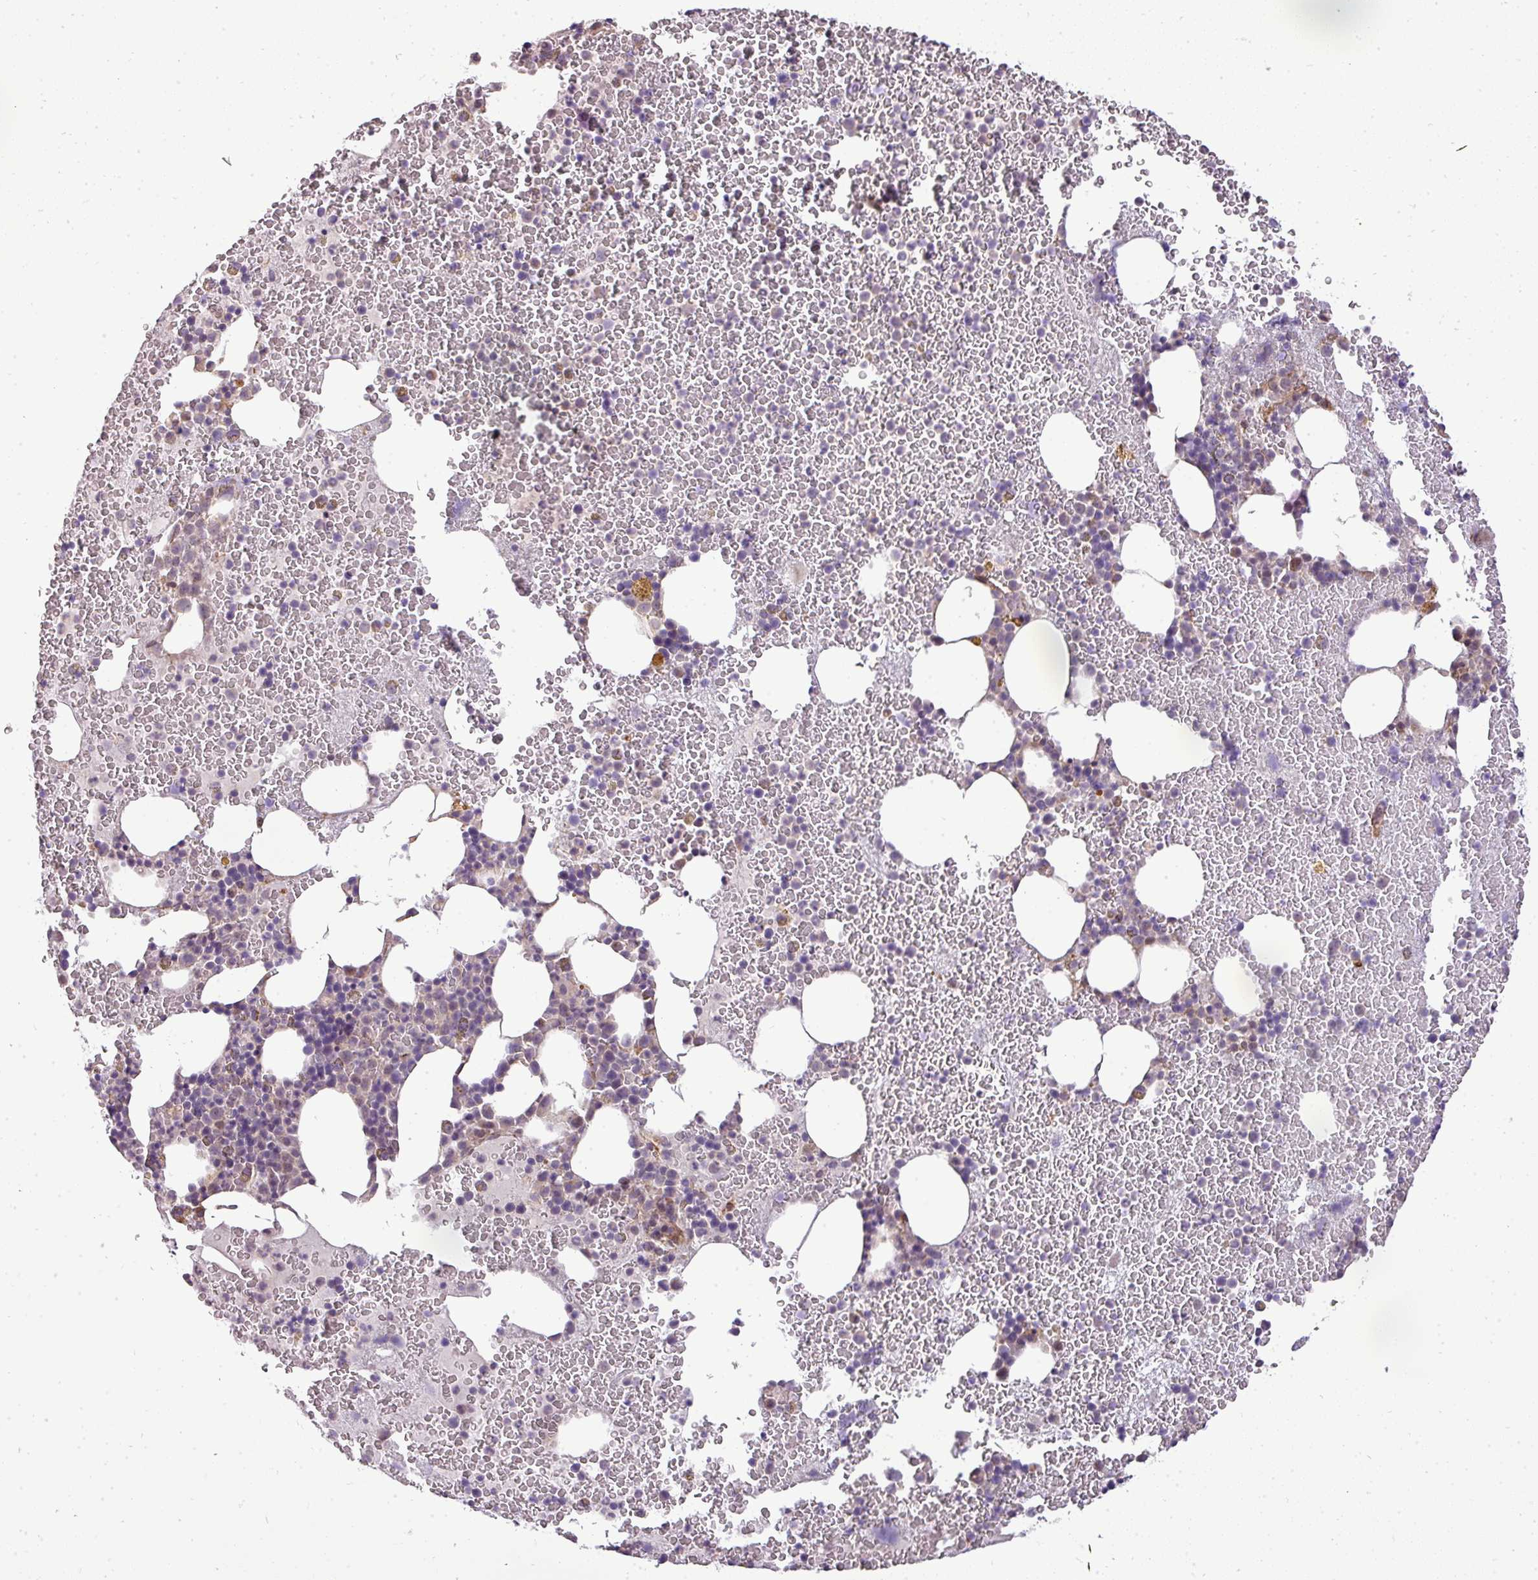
{"staining": {"intensity": "negative", "quantity": "none", "location": "none"}, "tissue": "bone marrow", "cell_type": "Hematopoietic cells", "image_type": "normal", "snomed": [{"axis": "morphology", "description": "Normal tissue, NOS"}, {"axis": "topography", "description": "Bone marrow"}], "caption": "Protein analysis of unremarkable bone marrow displays no significant staining in hematopoietic cells.", "gene": "PDRG1", "patient": {"sex": "male", "age": 26}}